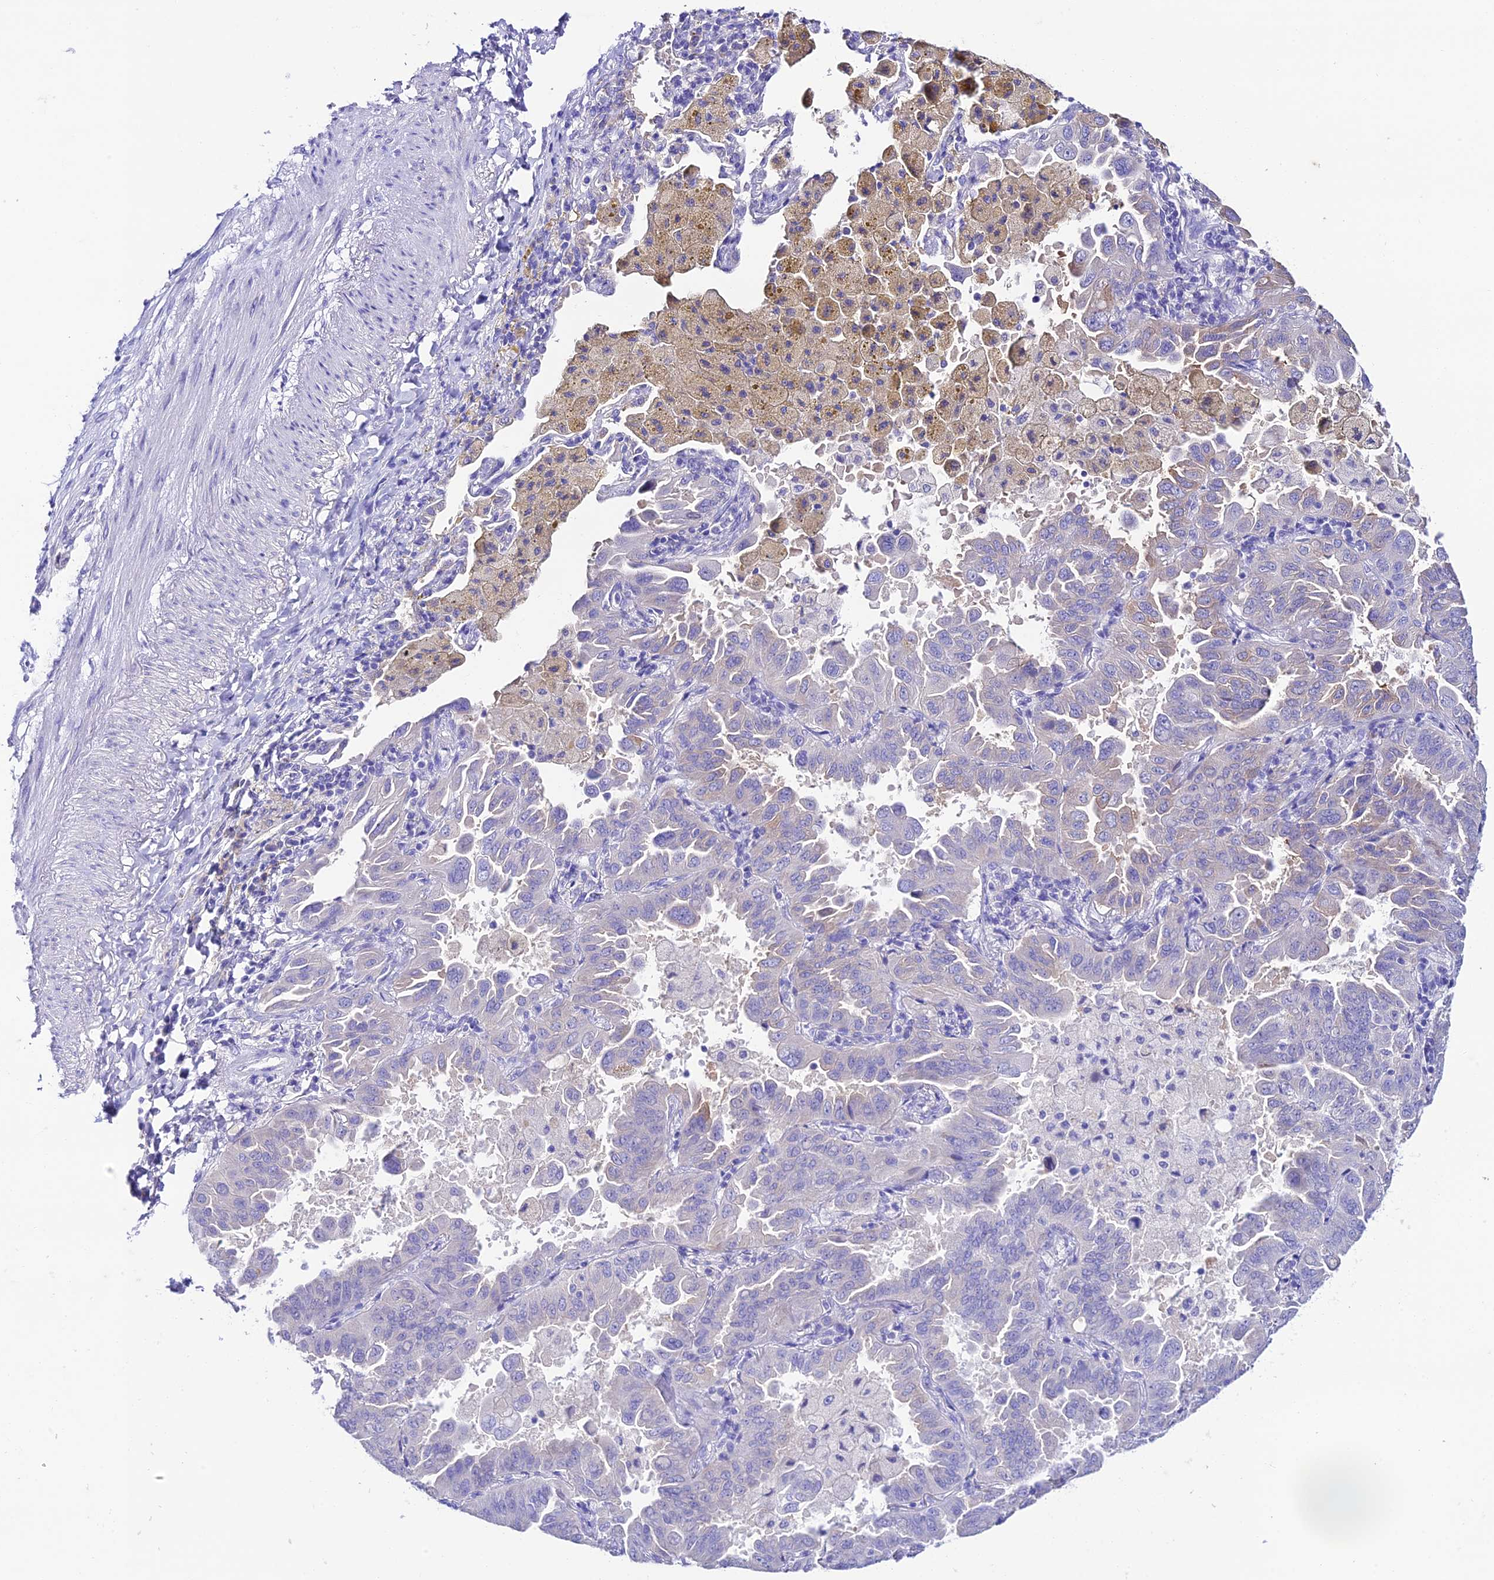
{"staining": {"intensity": "negative", "quantity": "none", "location": "none"}, "tissue": "lung cancer", "cell_type": "Tumor cells", "image_type": "cancer", "snomed": [{"axis": "morphology", "description": "Adenocarcinoma, NOS"}, {"axis": "topography", "description": "Lung"}], "caption": "This histopathology image is of lung cancer (adenocarcinoma) stained with immunohistochemistry (IHC) to label a protein in brown with the nuclei are counter-stained blue. There is no staining in tumor cells.", "gene": "NLRP6", "patient": {"sex": "male", "age": 64}}